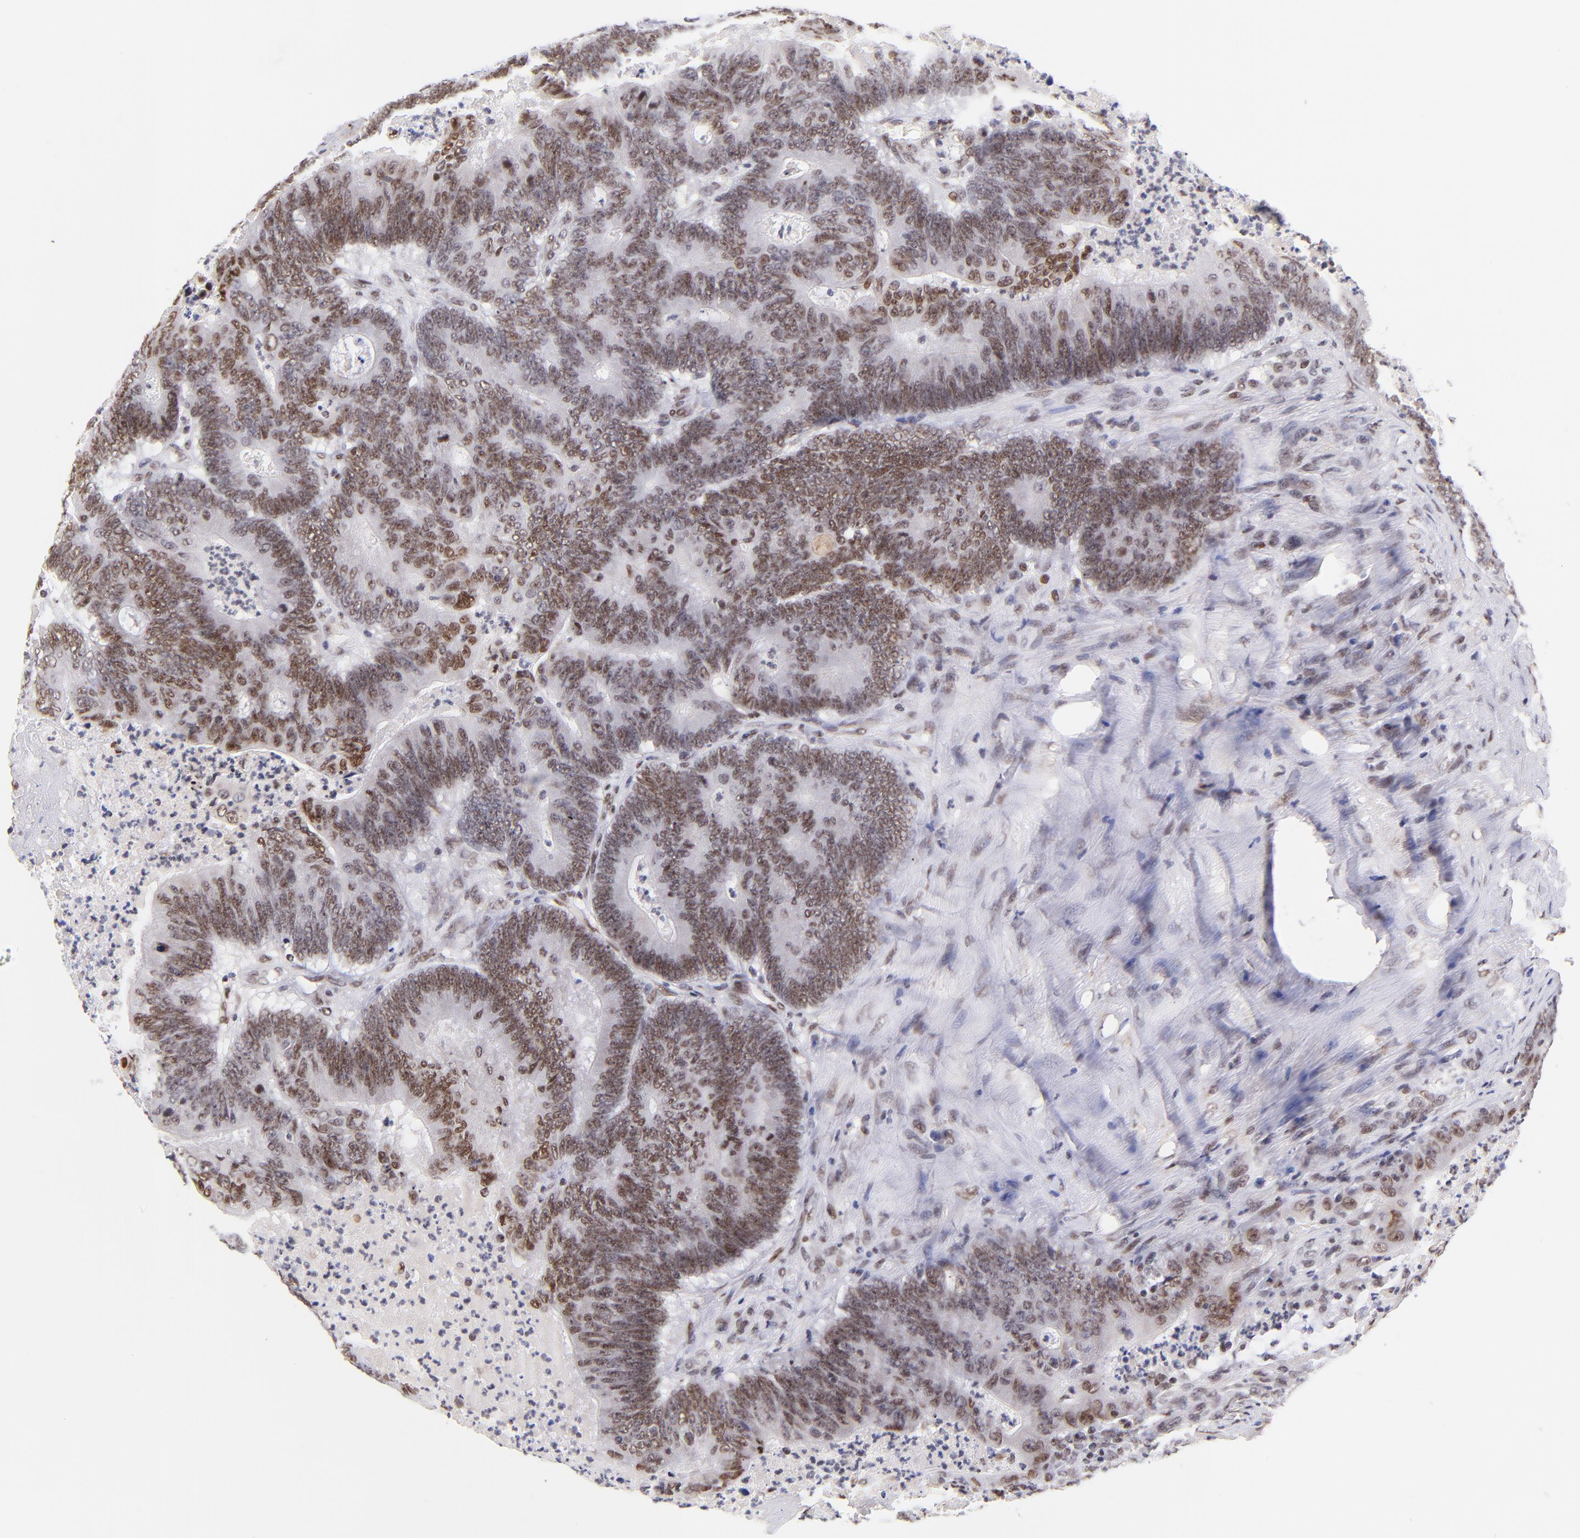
{"staining": {"intensity": "moderate", "quantity": ">75%", "location": "nuclear"}, "tissue": "colorectal cancer", "cell_type": "Tumor cells", "image_type": "cancer", "snomed": [{"axis": "morphology", "description": "Adenocarcinoma, NOS"}, {"axis": "topography", "description": "Colon"}], "caption": "Protein analysis of colorectal cancer tissue displays moderate nuclear expression in about >75% of tumor cells. (DAB = brown stain, brightfield microscopy at high magnification).", "gene": "MIDEAS", "patient": {"sex": "male", "age": 65}}